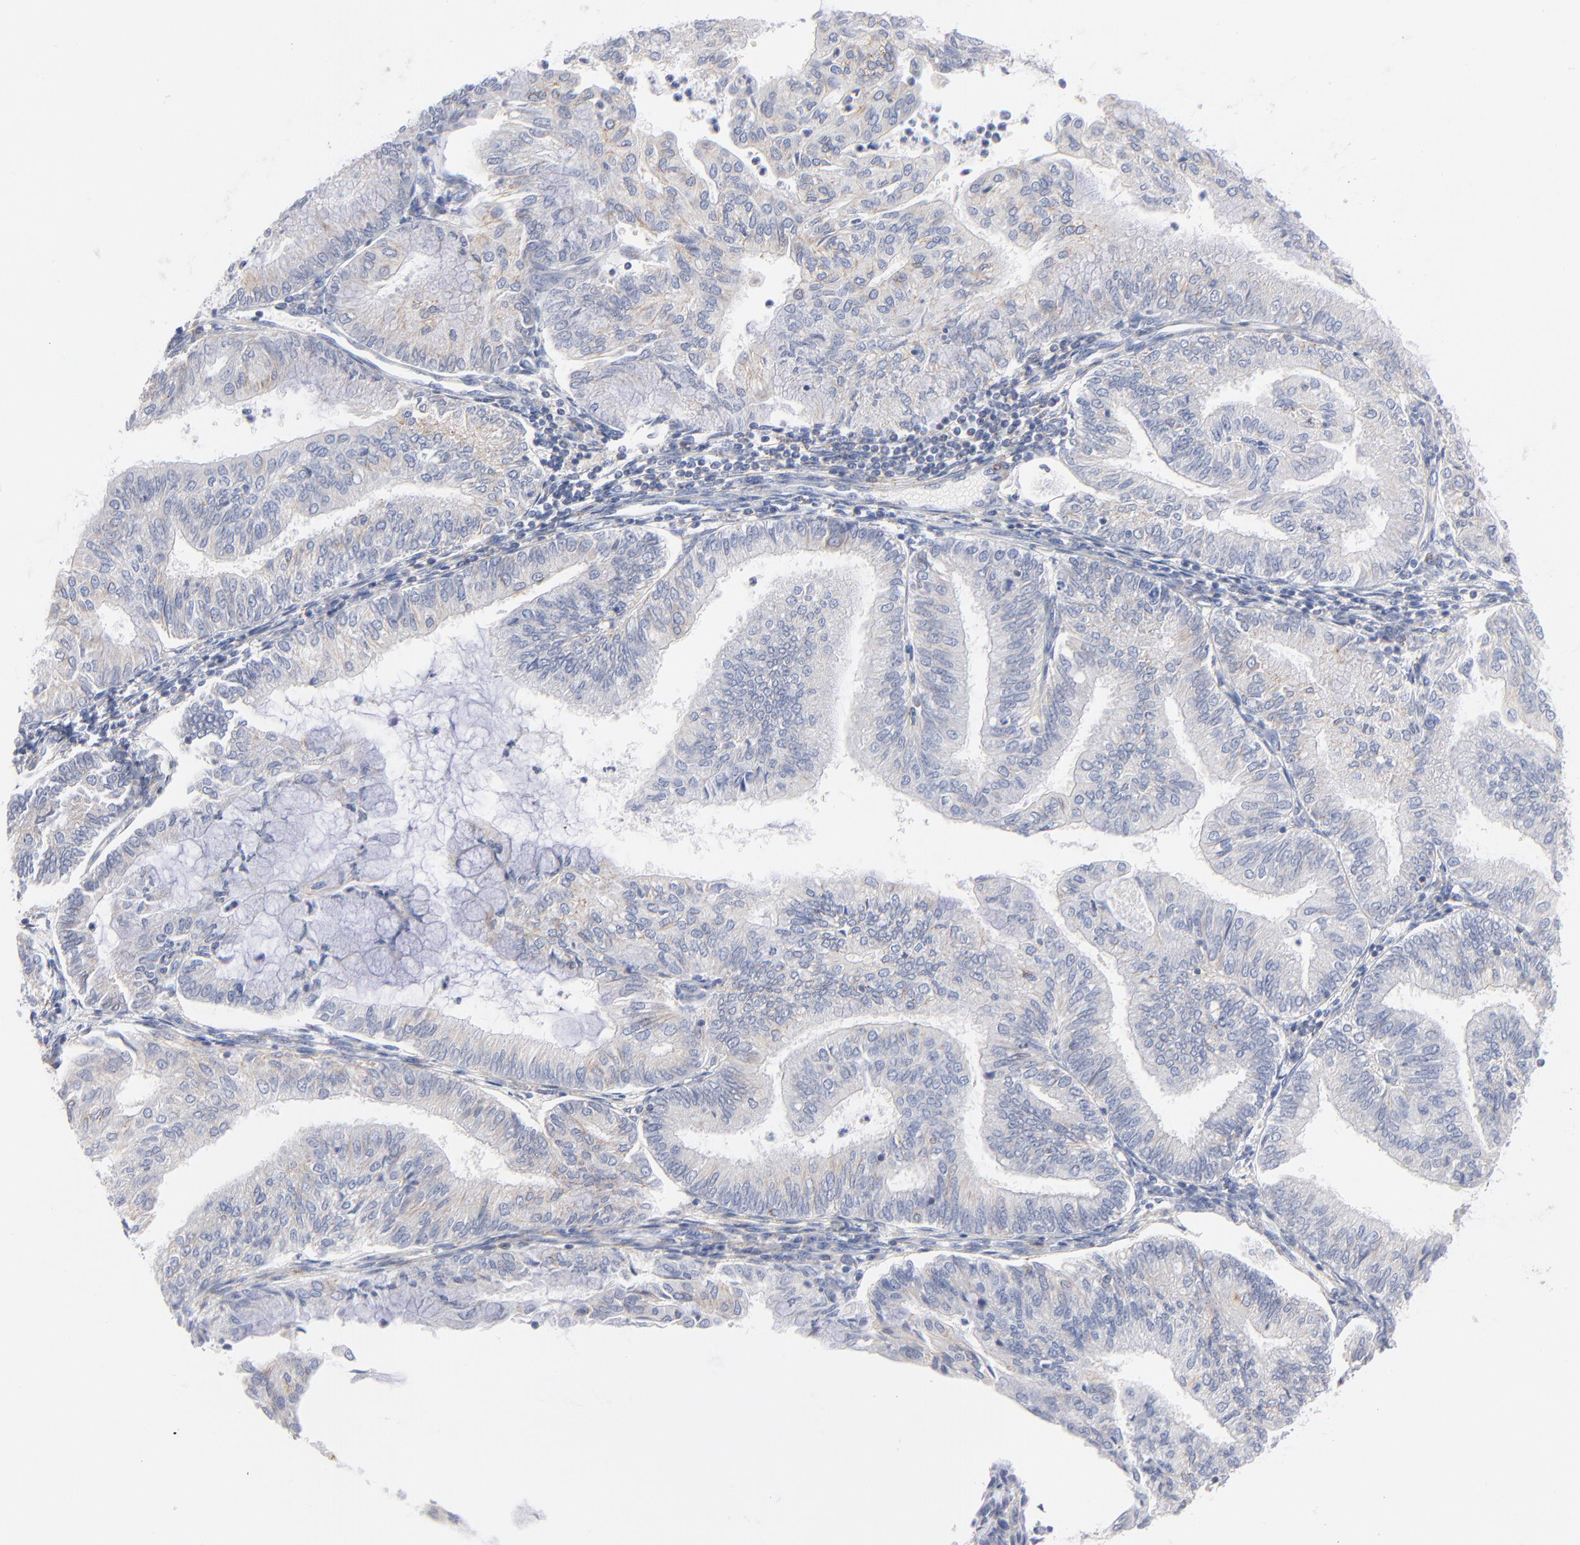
{"staining": {"intensity": "negative", "quantity": "none", "location": "none"}, "tissue": "endometrial cancer", "cell_type": "Tumor cells", "image_type": "cancer", "snomed": [{"axis": "morphology", "description": "Adenocarcinoma, NOS"}, {"axis": "topography", "description": "Endometrium"}], "caption": "Endometrial cancer was stained to show a protein in brown. There is no significant expression in tumor cells.", "gene": "SEPTIN6", "patient": {"sex": "female", "age": 59}}